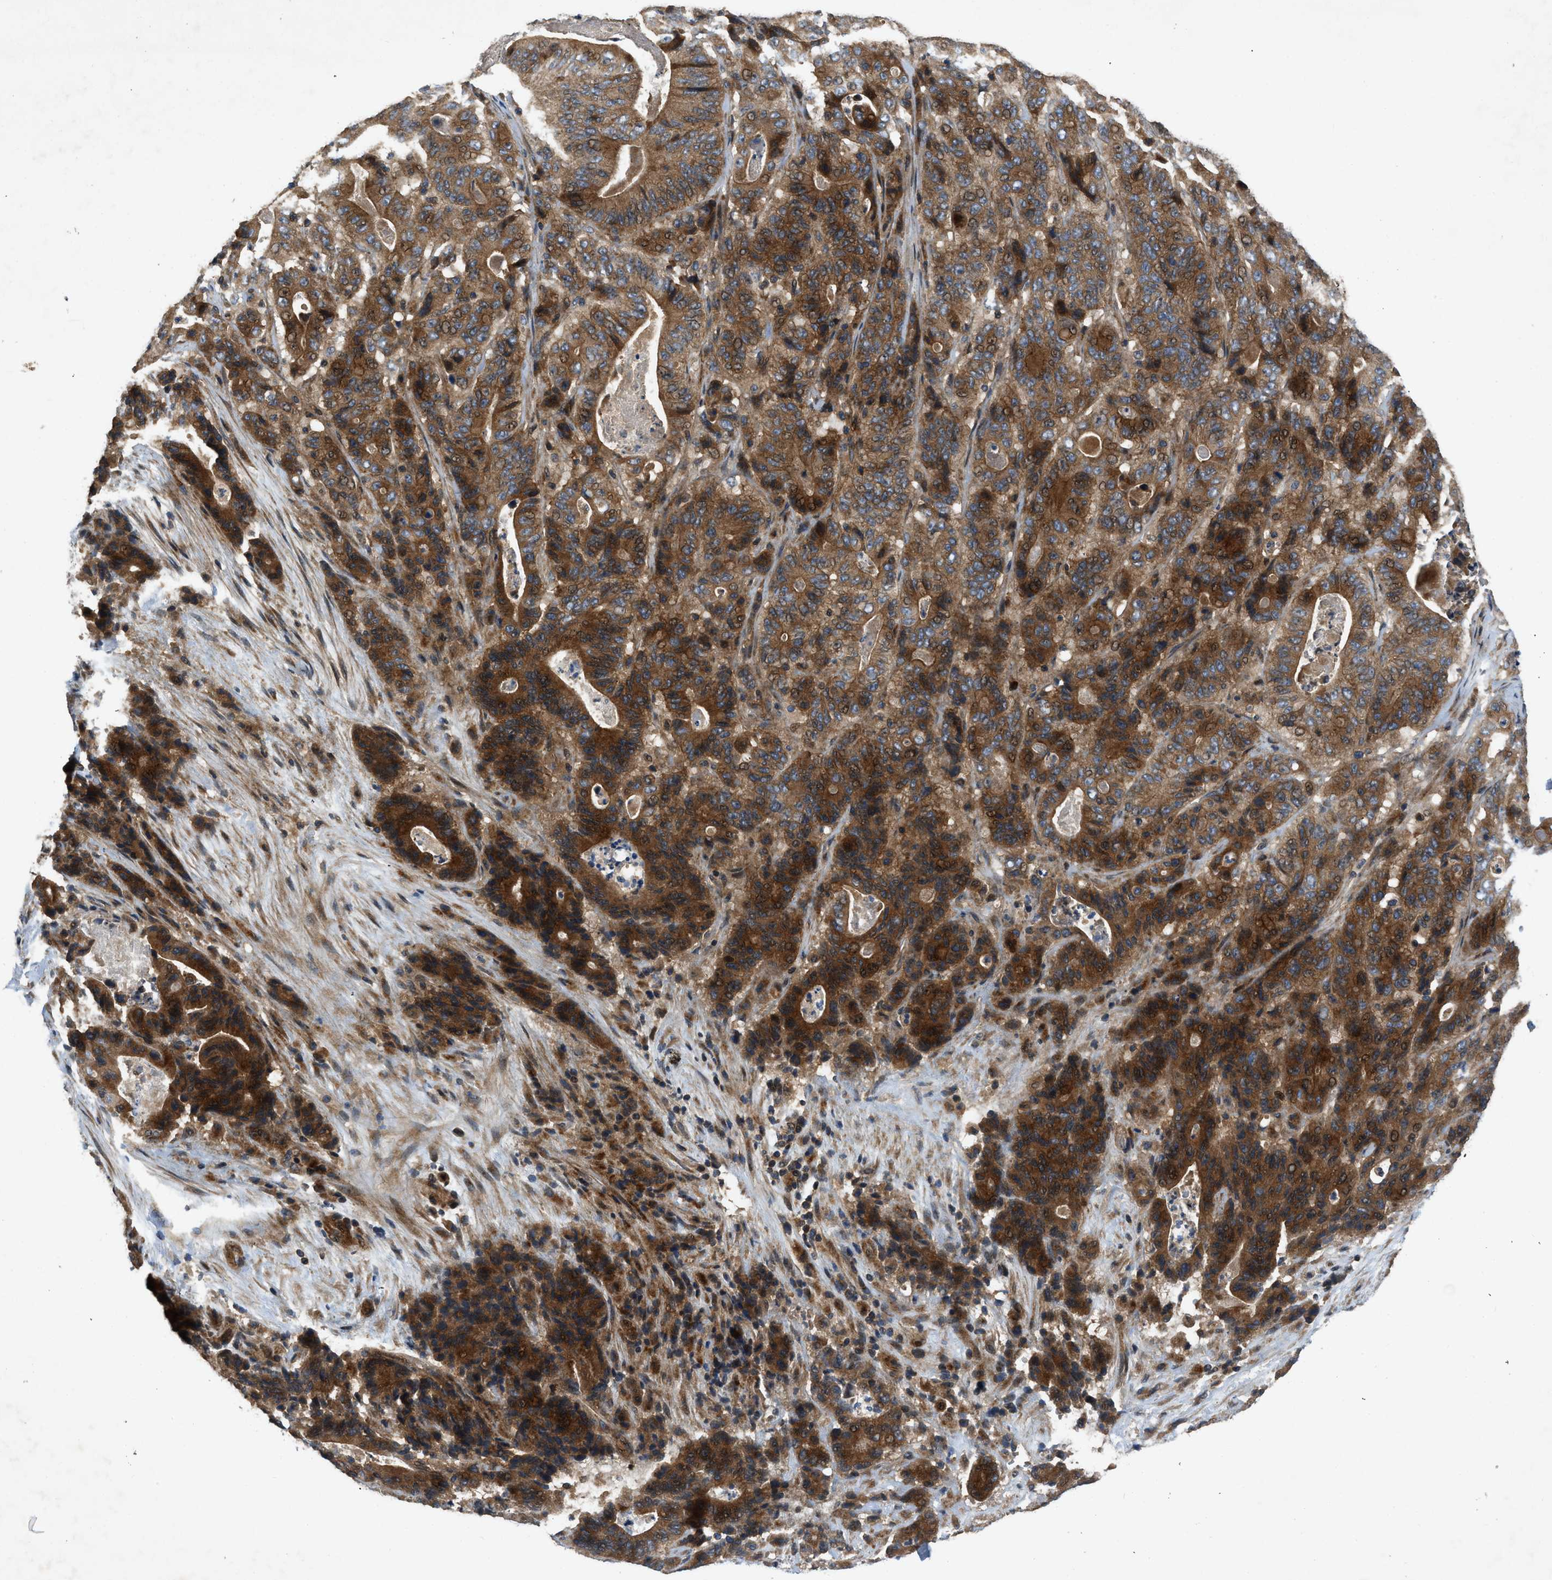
{"staining": {"intensity": "moderate", "quantity": ">75%", "location": "cytoplasmic/membranous"}, "tissue": "stomach cancer", "cell_type": "Tumor cells", "image_type": "cancer", "snomed": [{"axis": "morphology", "description": "Adenocarcinoma, NOS"}, {"axis": "topography", "description": "Stomach"}], "caption": "Immunohistochemical staining of human stomach cancer (adenocarcinoma) reveals medium levels of moderate cytoplasmic/membranous staining in about >75% of tumor cells. Immunohistochemistry (ihc) stains the protein of interest in brown and the nuclei are stained blue.", "gene": "CNNM3", "patient": {"sex": "female", "age": 73}}